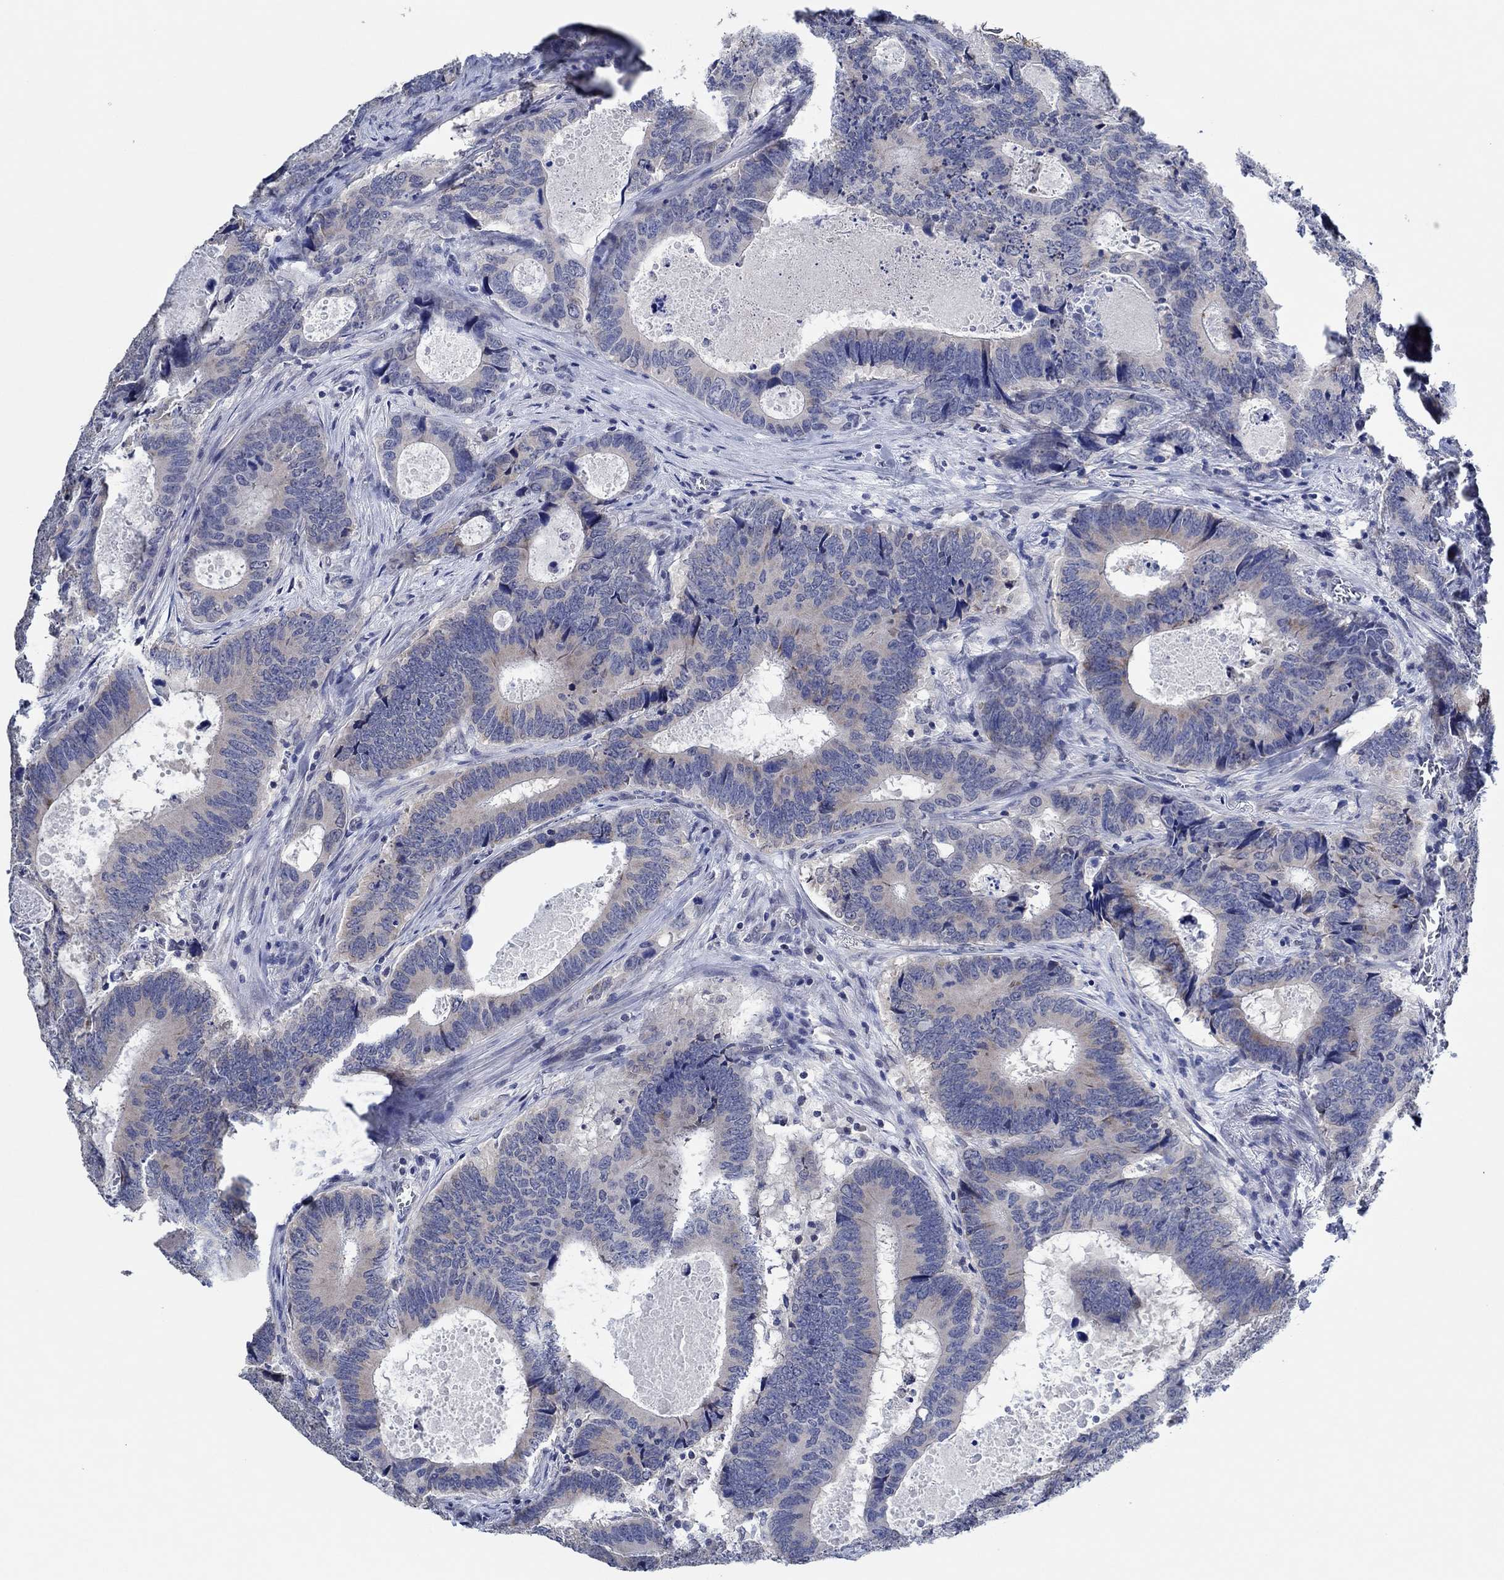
{"staining": {"intensity": "moderate", "quantity": "<25%", "location": "cytoplasmic/membranous"}, "tissue": "colorectal cancer", "cell_type": "Tumor cells", "image_type": "cancer", "snomed": [{"axis": "morphology", "description": "Adenocarcinoma, NOS"}, {"axis": "topography", "description": "Colon"}], "caption": "Immunohistochemical staining of human colorectal cancer demonstrates moderate cytoplasmic/membranous protein staining in approximately <25% of tumor cells. (Stains: DAB in brown, nuclei in blue, Microscopy: brightfield microscopy at high magnification).", "gene": "PRRT3", "patient": {"sex": "female", "age": 82}}